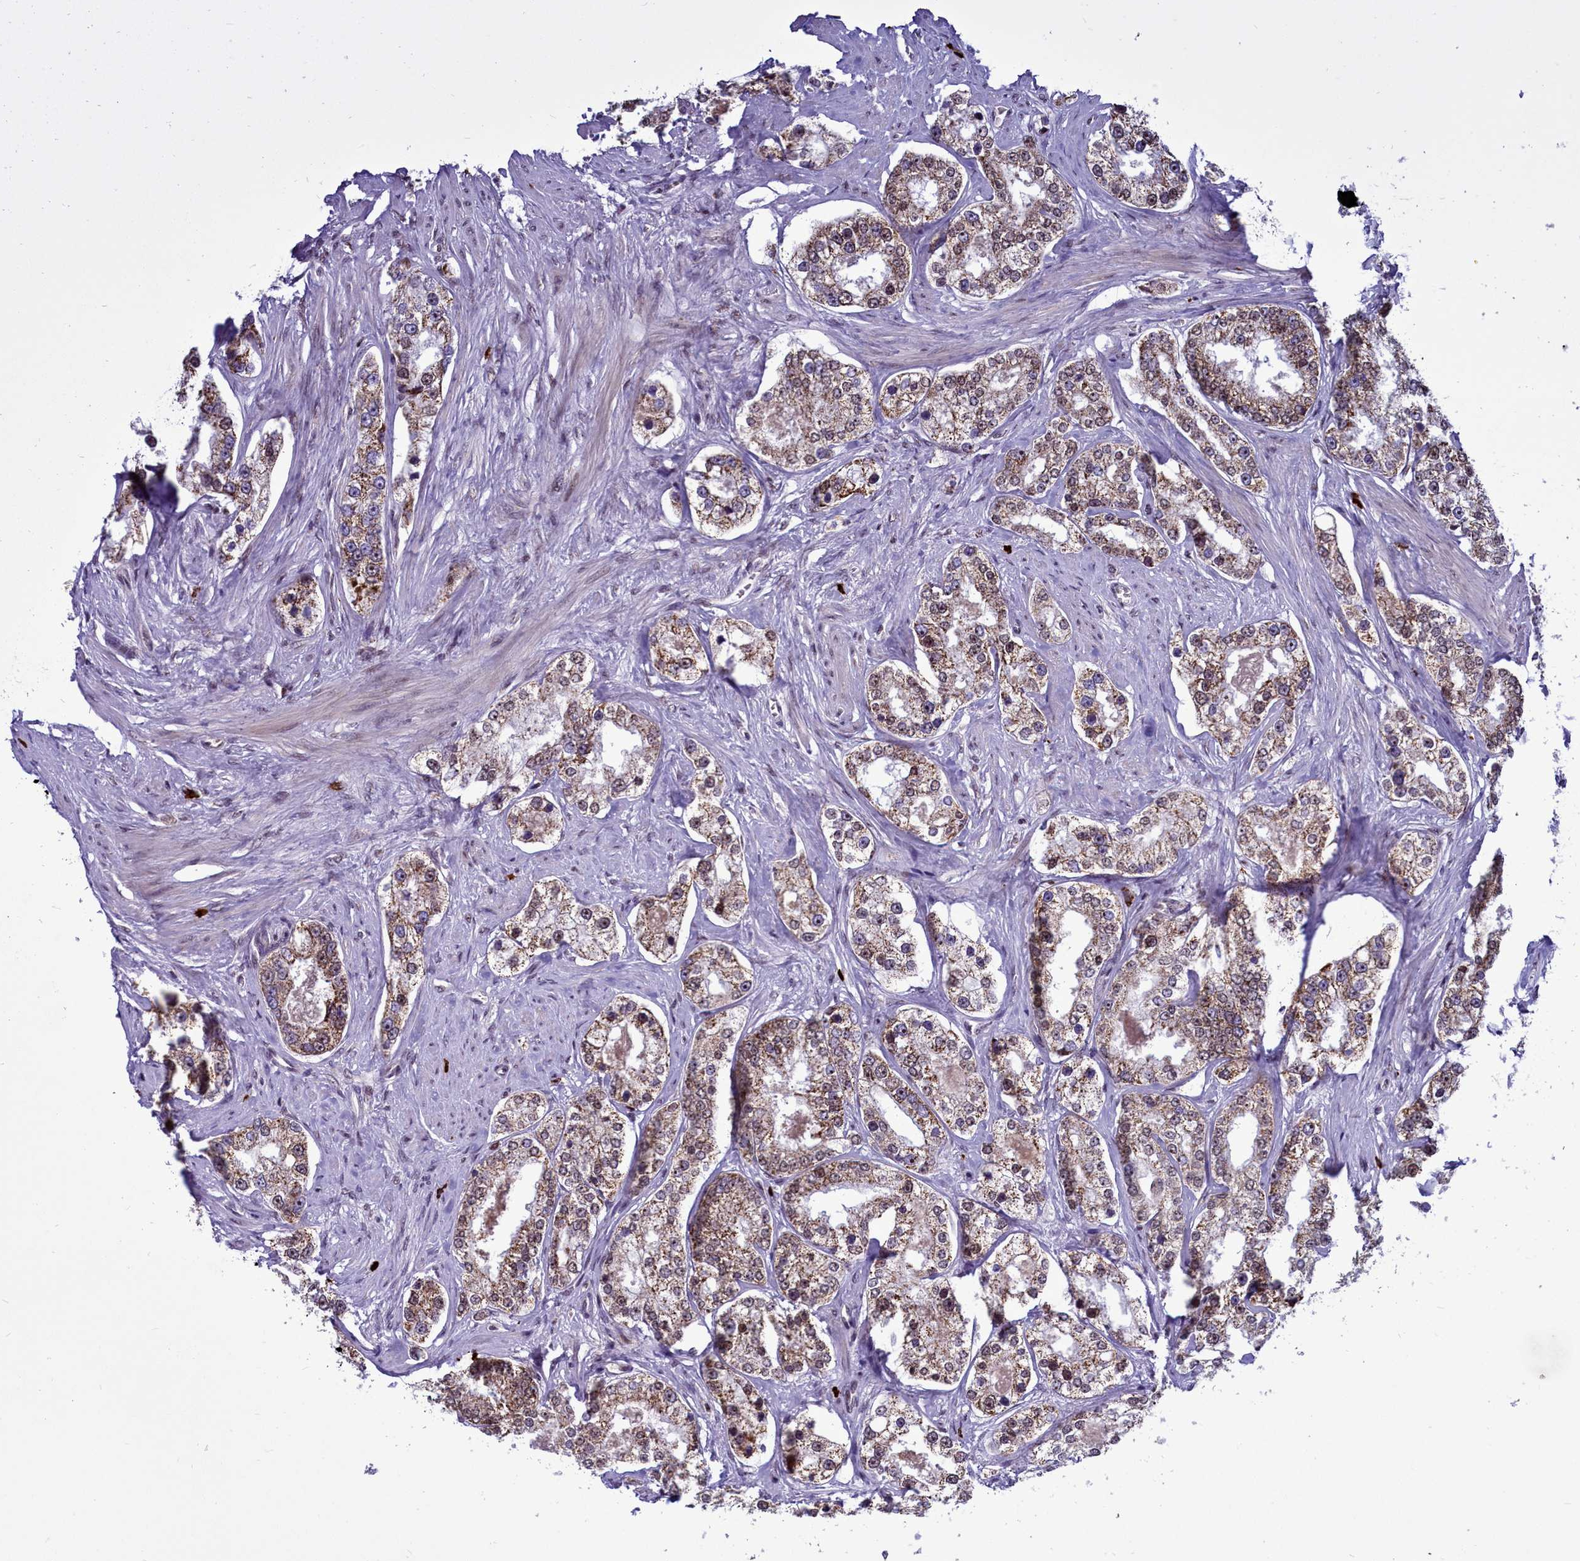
{"staining": {"intensity": "moderate", "quantity": ">75%", "location": "cytoplasmic/membranous,nuclear"}, "tissue": "prostate cancer", "cell_type": "Tumor cells", "image_type": "cancer", "snomed": [{"axis": "morphology", "description": "Normal tissue, NOS"}, {"axis": "morphology", "description": "Adenocarcinoma, High grade"}, {"axis": "topography", "description": "Prostate"}], "caption": "Immunohistochemical staining of prostate cancer reveals medium levels of moderate cytoplasmic/membranous and nuclear protein expression in approximately >75% of tumor cells.", "gene": "POM121L2", "patient": {"sex": "male", "age": 83}}